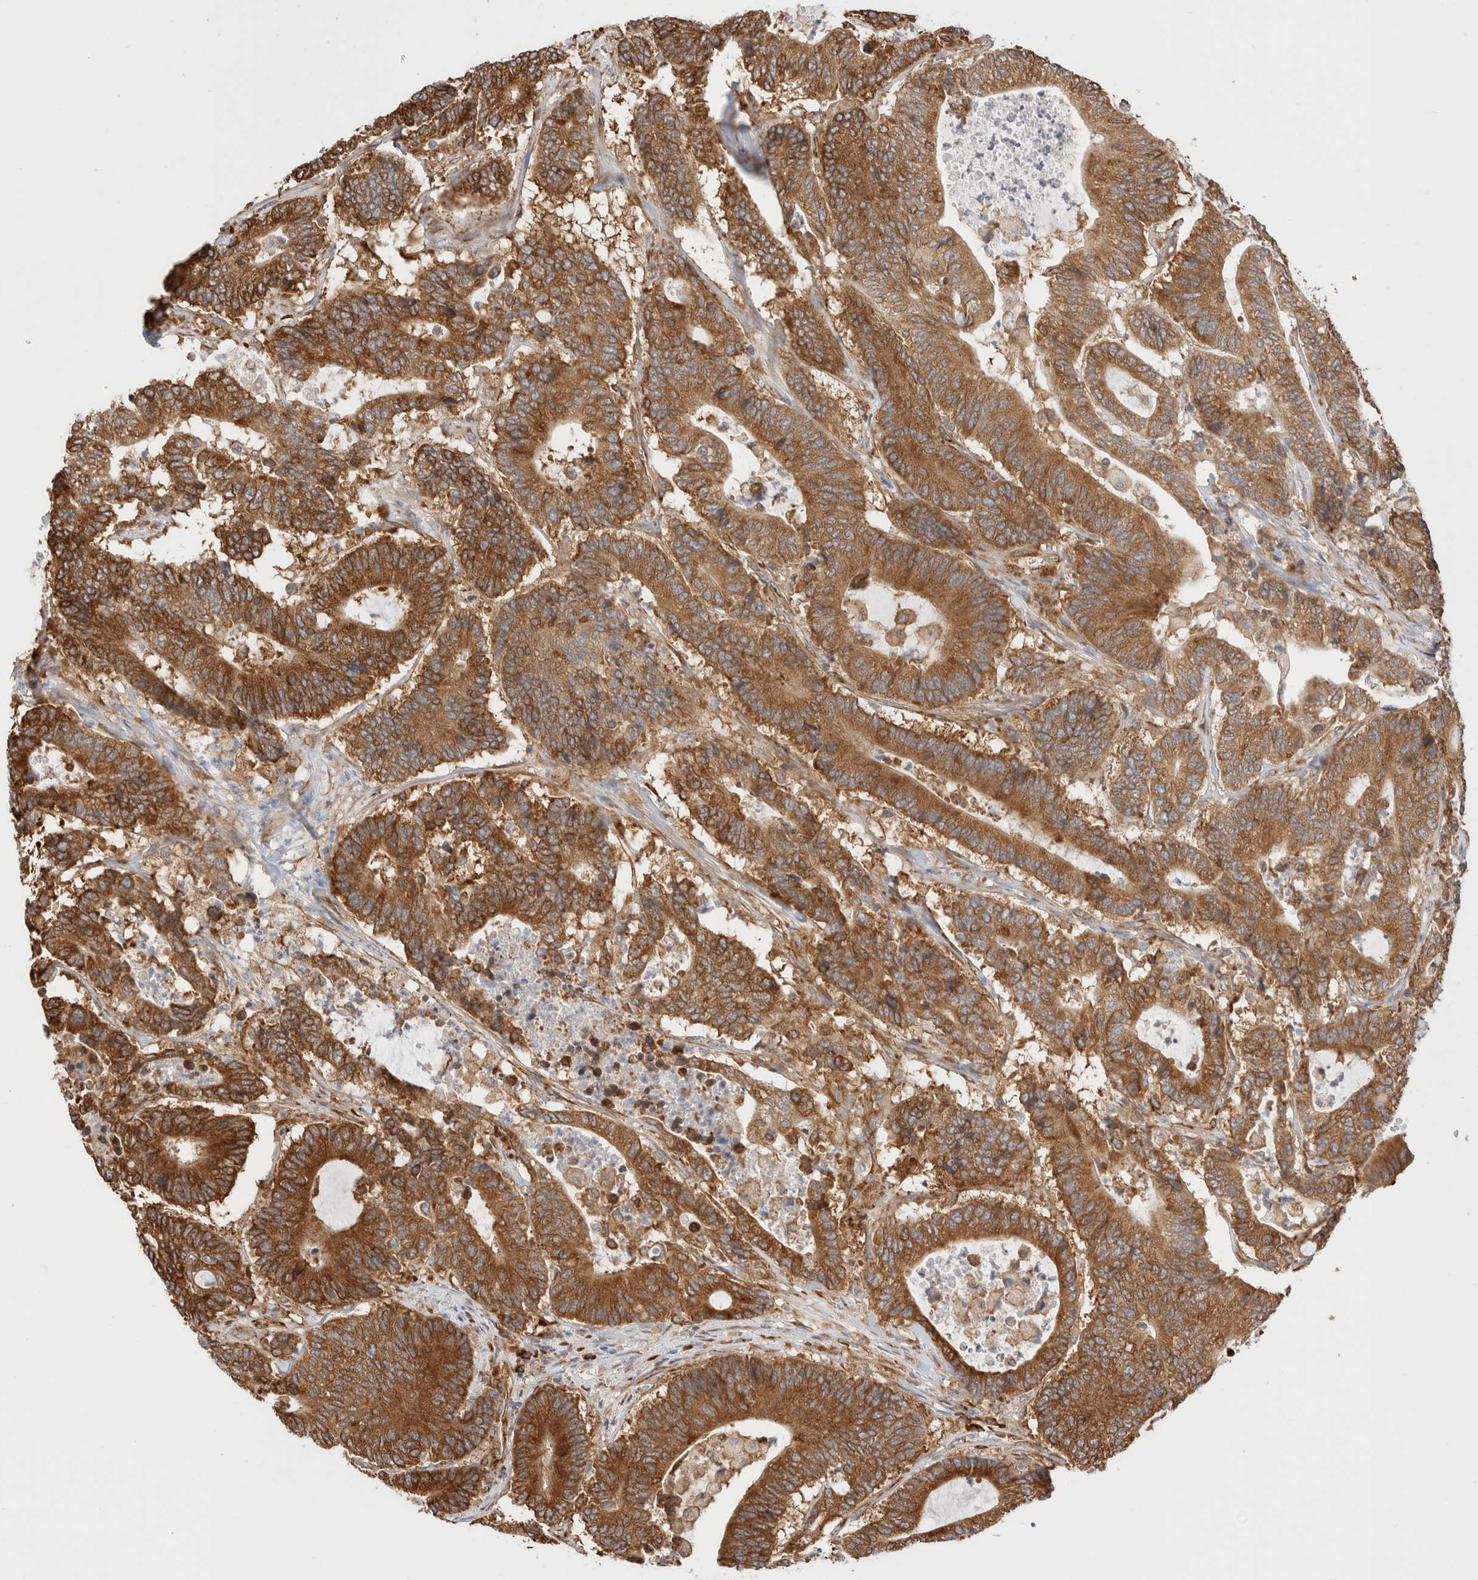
{"staining": {"intensity": "strong", "quantity": ">75%", "location": "cytoplasmic/membranous"}, "tissue": "colorectal cancer", "cell_type": "Tumor cells", "image_type": "cancer", "snomed": [{"axis": "morphology", "description": "Adenocarcinoma, NOS"}, {"axis": "topography", "description": "Colon"}], "caption": "Protein analysis of adenocarcinoma (colorectal) tissue displays strong cytoplasmic/membranous staining in approximately >75% of tumor cells. The protein is stained brown, and the nuclei are stained in blue (DAB (3,3'-diaminobenzidine) IHC with brightfield microscopy, high magnification).", "gene": "ZC2HC1A", "patient": {"sex": "female", "age": 84}}